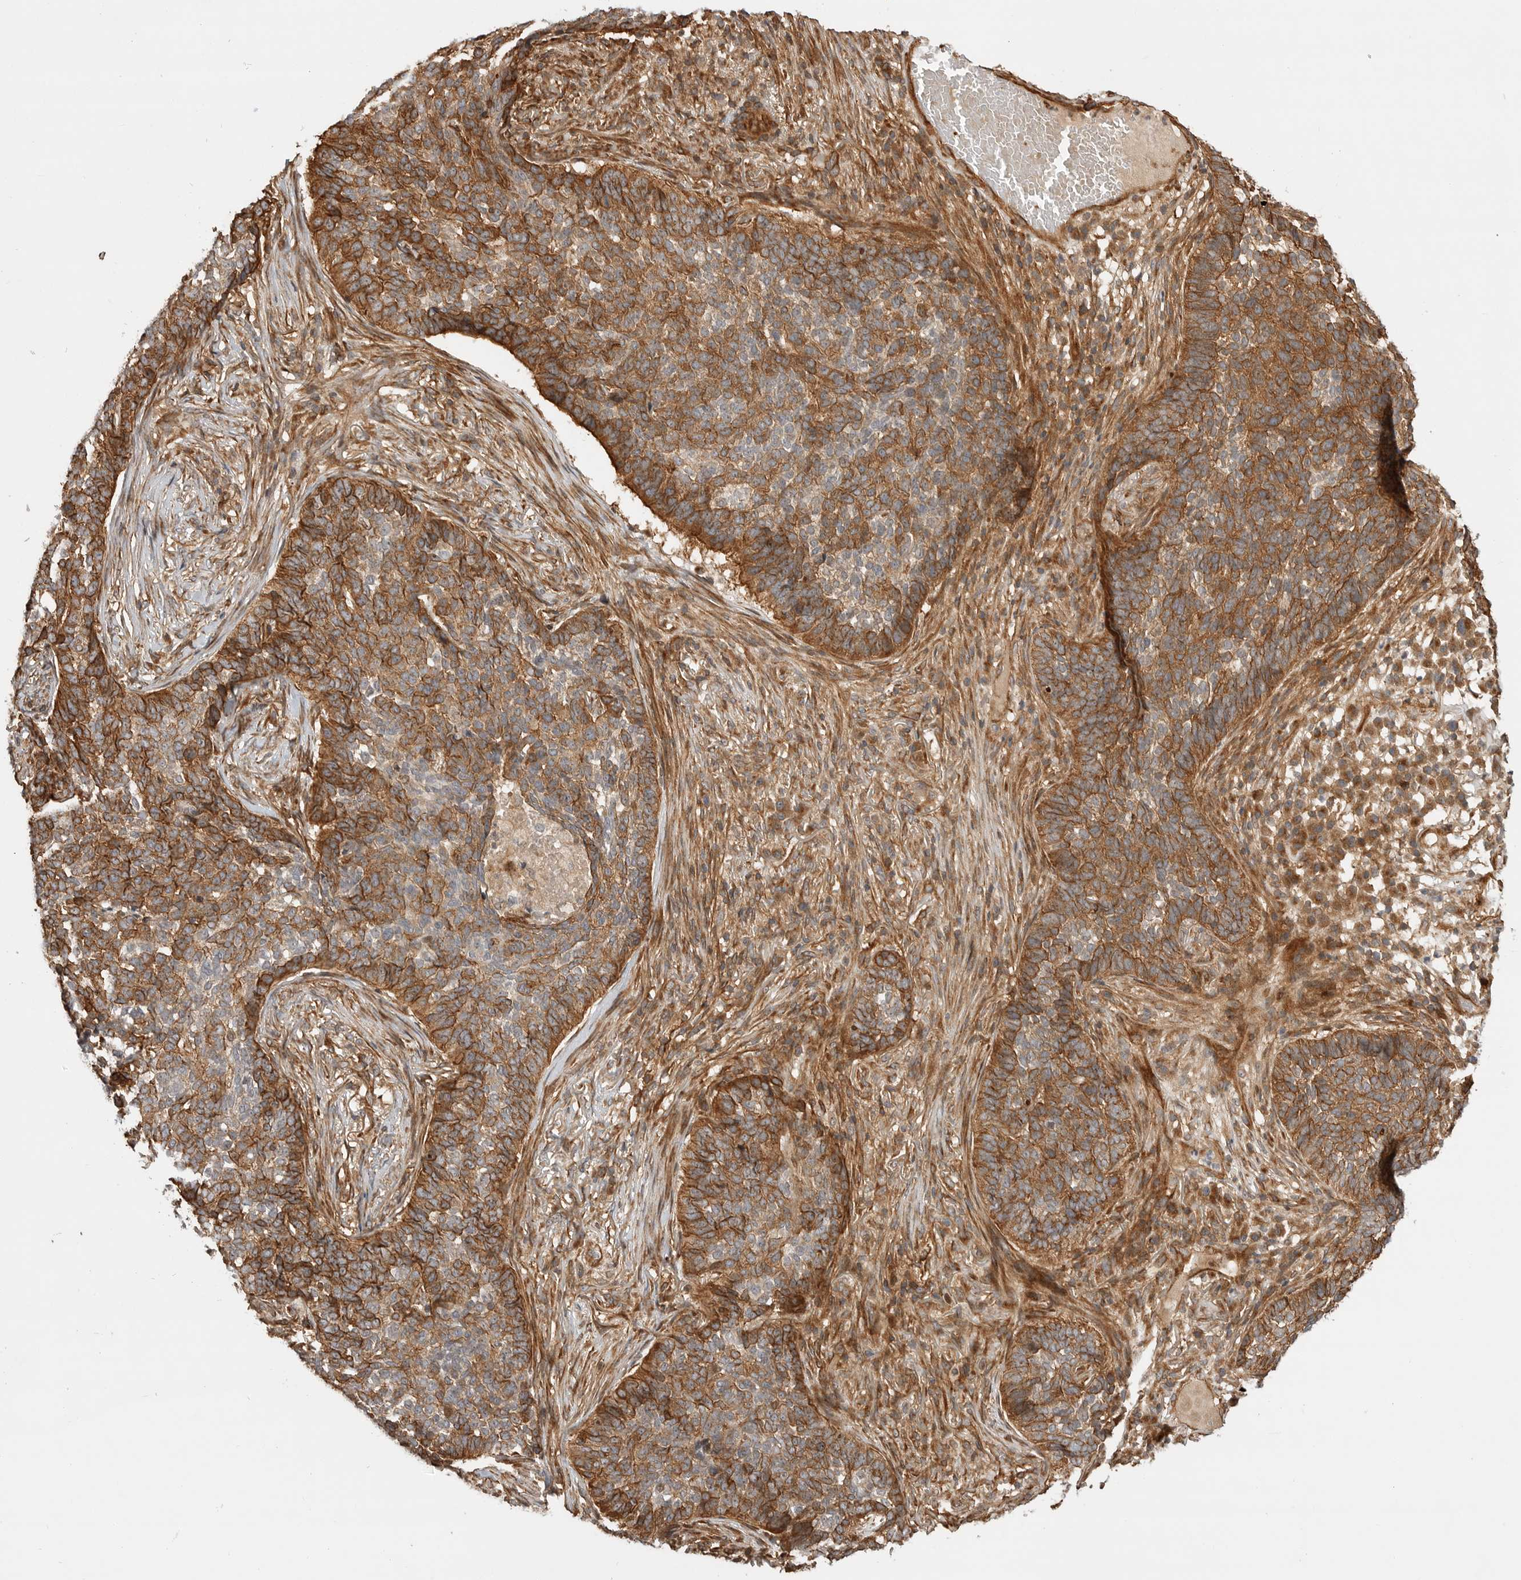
{"staining": {"intensity": "strong", "quantity": ">75%", "location": "cytoplasmic/membranous"}, "tissue": "skin cancer", "cell_type": "Tumor cells", "image_type": "cancer", "snomed": [{"axis": "morphology", "description": "Basal cell carcinoma"}, {"axis": "topography", "description": "Skin"}], "caption": "Protein staining of skin cancer tissue reveals strong cytoplasmic/membranous positivity in about >75% of tumor cells.", "gene": "GPATCH2", "patient": {"sex": "male", "age": 85}}